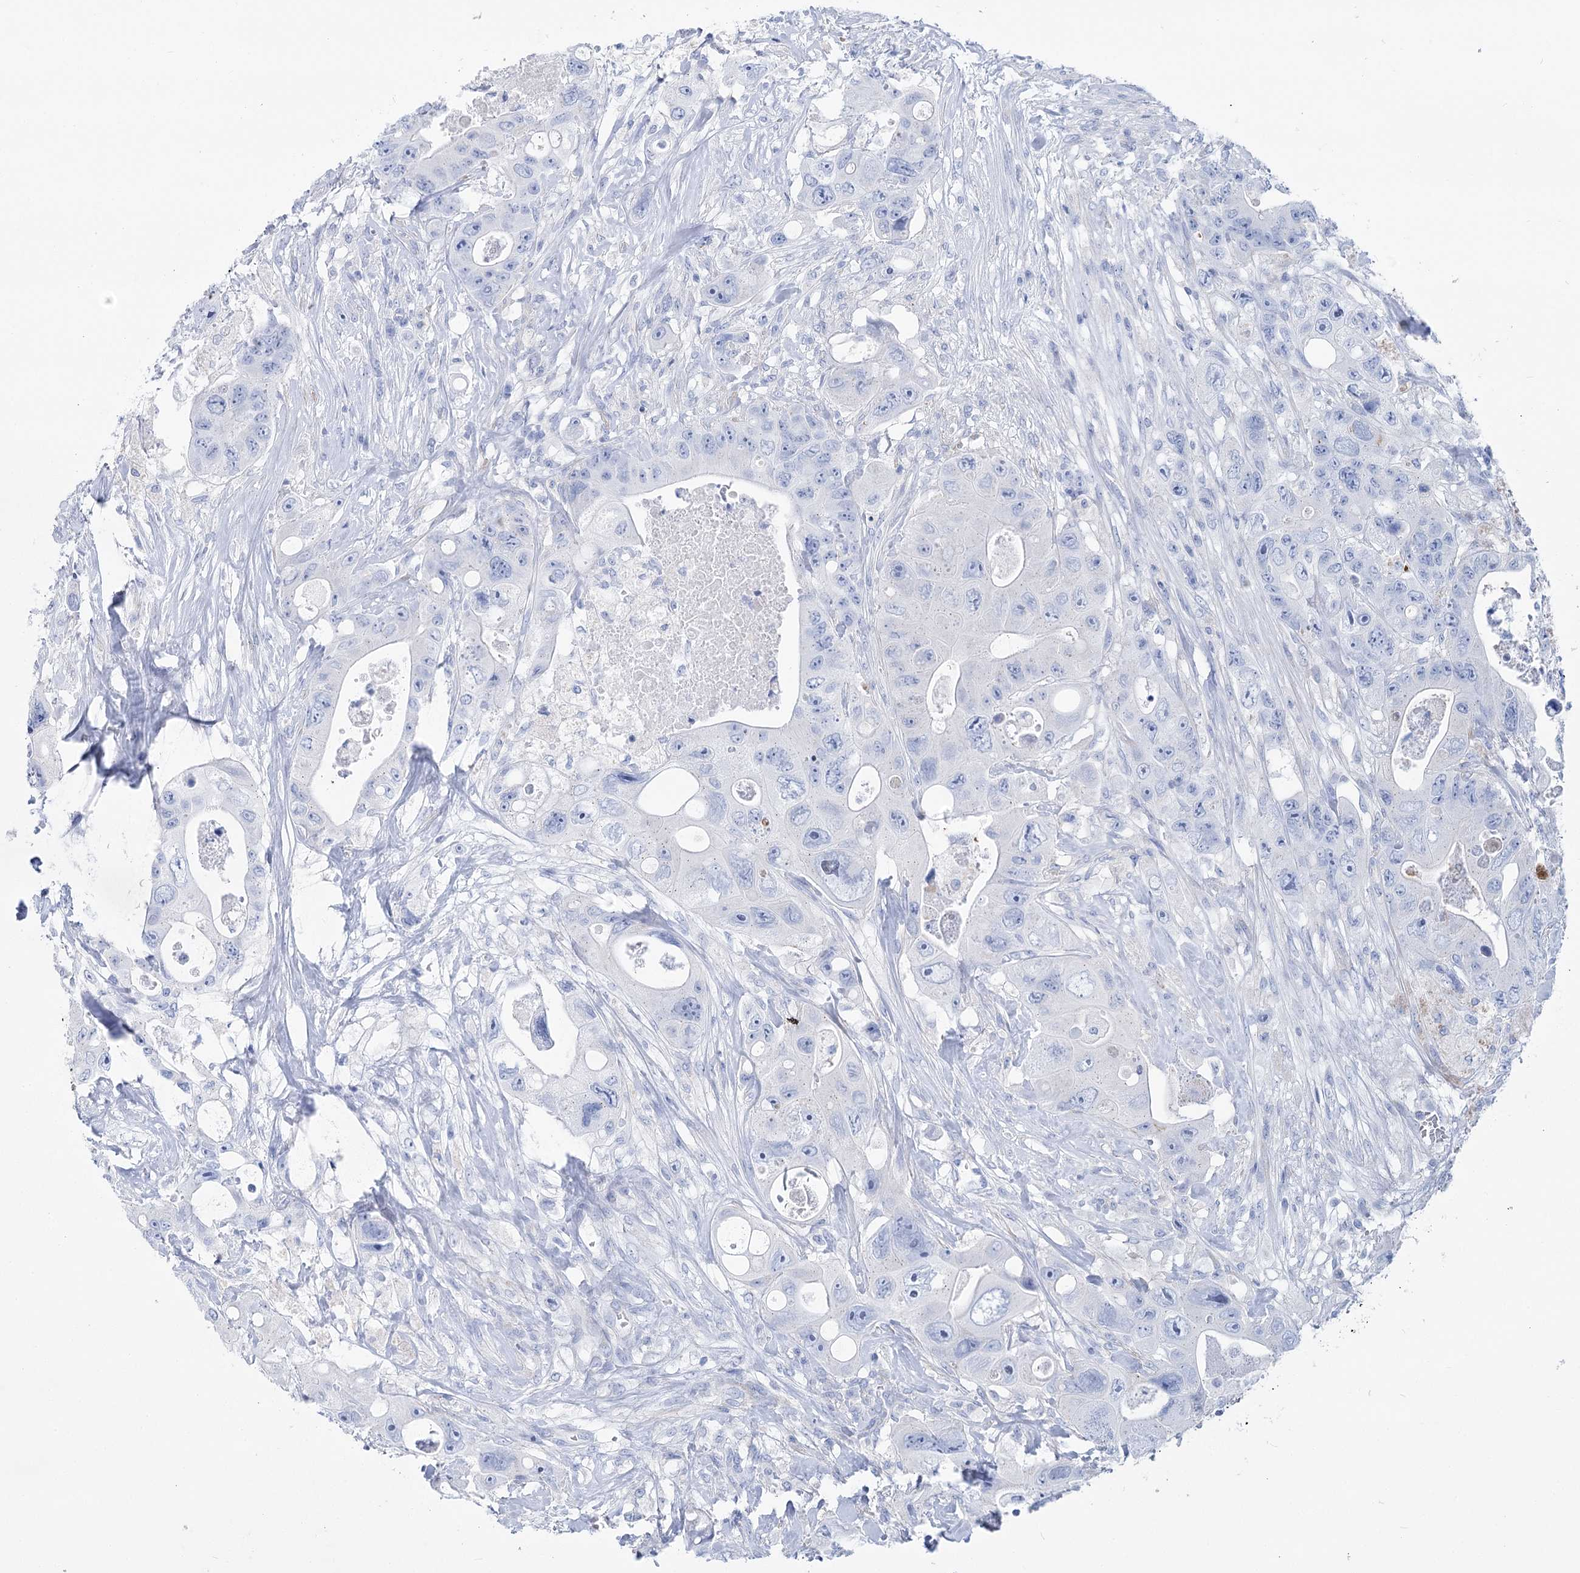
{"staining": {"intensity": "negative", "quantity": "none", "location": "none"}, "tissue": "colorectal cancer", "cell_type": "Tumor cells", "image_type": "cancer", "snomed": [{"axis": "morphology", "description": "Adenocarcinoma, NOS"}, {"axis": "topography", "description": "Colon"}], "caption": "Immunohistochemistry (IHC) of colorectal adenocarcinoma shows no expression in tumor cells.", "gene": "PCDHA1", "patient": {"sex": "female", "age": 46}}